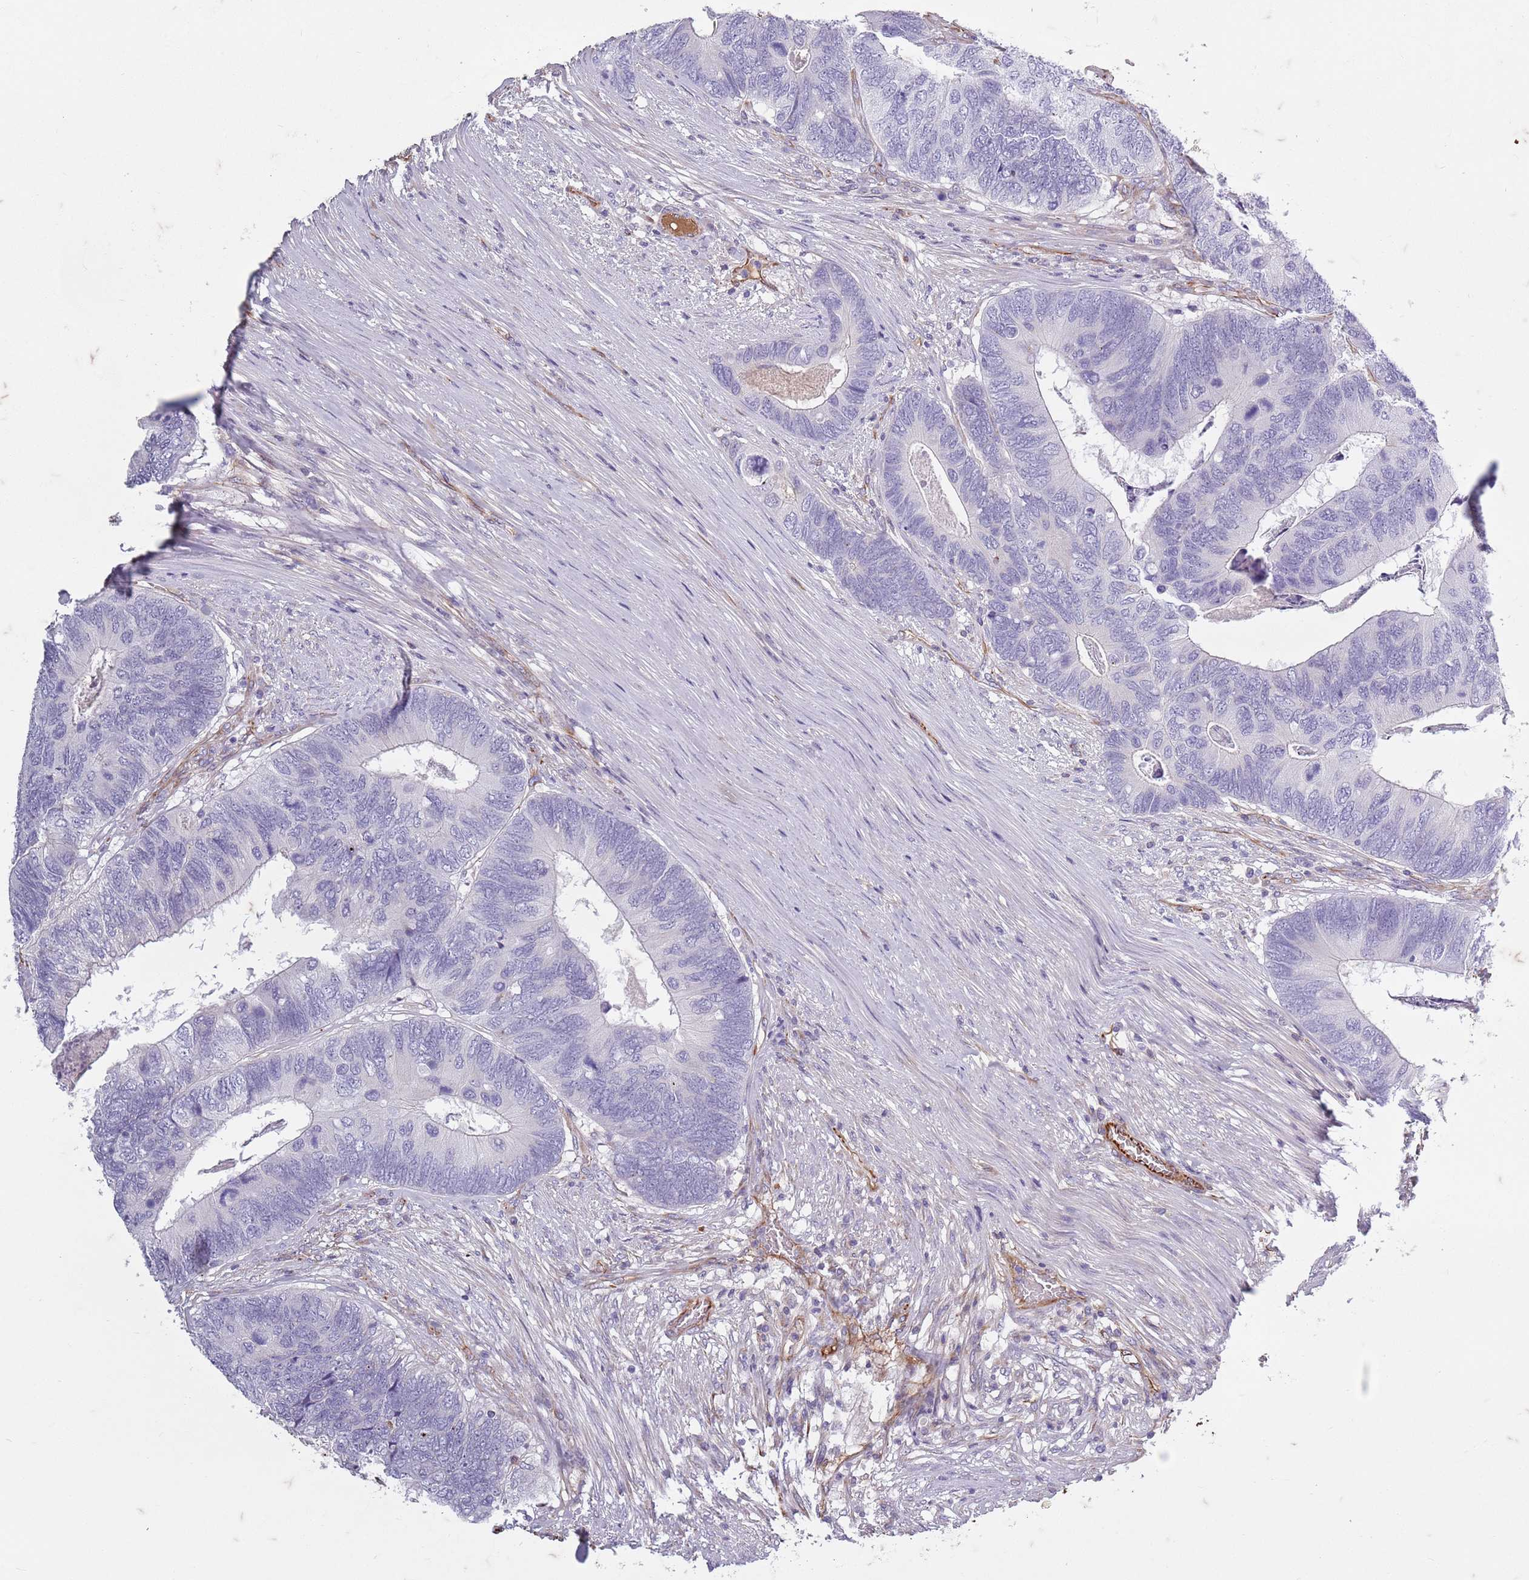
{"staining": {"intensity": "negative", "quantity": "none", "location": "none"}, "tissue": "colorectal cancer", "cell_type": "Tumor cells", "image_type": "cancer", "snomed": [{"axis": "morphology", "description": "Adenocarcinoma, NOS"}, {"axis": "topography", "description": "Colon"}], "caption": "This is an IHC micrograph of colorectal adenocarcinoma. There is no staining in tumor cells.", "gene": "TAS2R38", "patient": {"sex": "female", "age": 67}}